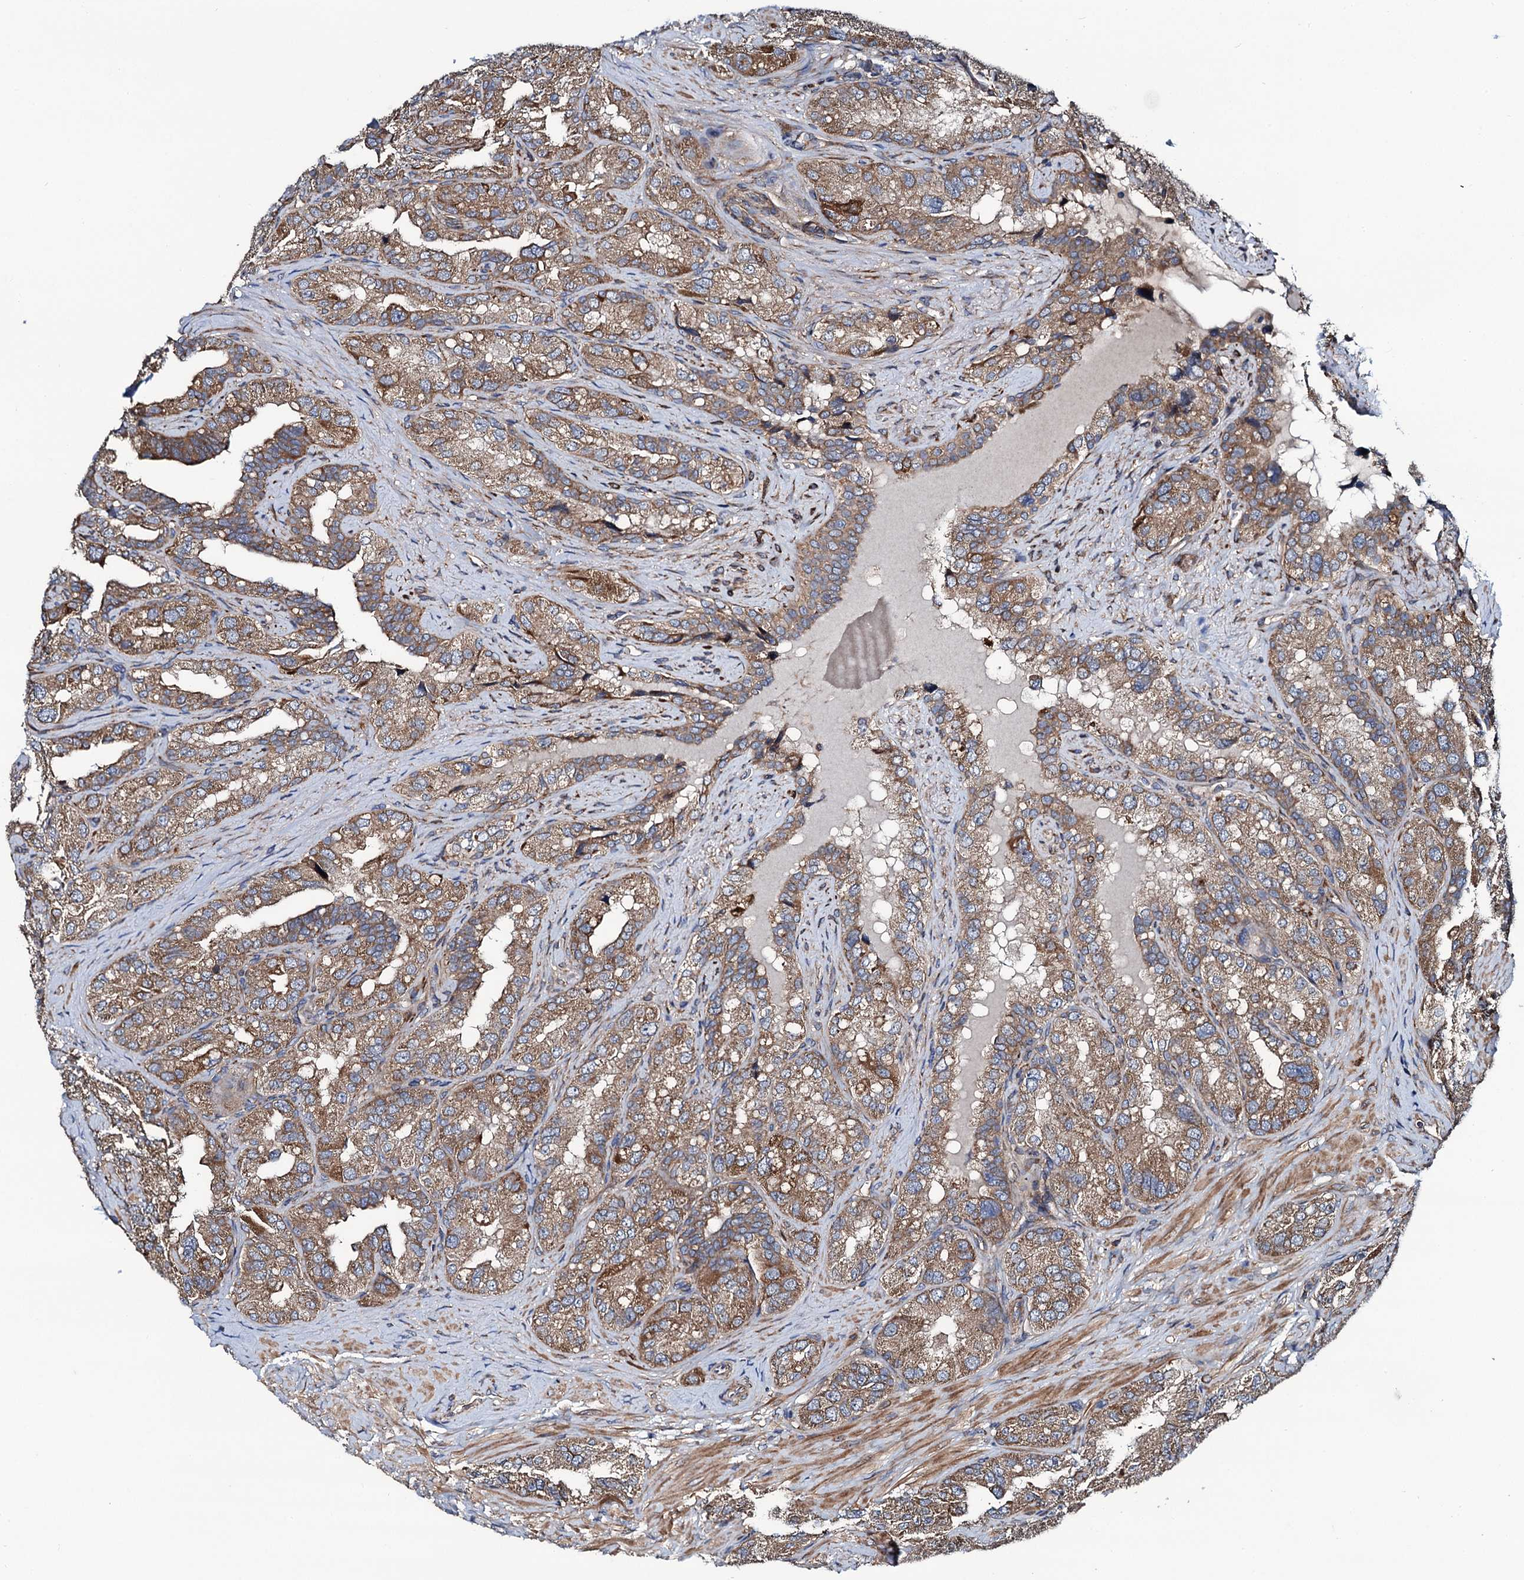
{"staining": {"intensity": "moderate", "quantity": ">75%", "location": "cytoplasmic/membranous"}, "tissue": "seminal vesicle", "cell_type": "Glandular cells", "image_type": "normal", "snomed": [{"axis": "morphology", "description": "Normal tissue, NOS"}, {"axis": "topography", "description": "Seminal veicle"}, {"axis": "topography", "description": "Peripheral nerve tissue"}], "caption": "Protein staining demonstrates moderate cytoplasmic/membranous expression in approximately >75% of glandular cells in unremarkable seminal vesicle. (DAB (3,3'-diaminobenzidine) IHC with brightfield microscopy, high magnification).", "gene": "NEK1", "patient": {"sex": "male", "age": 67}}